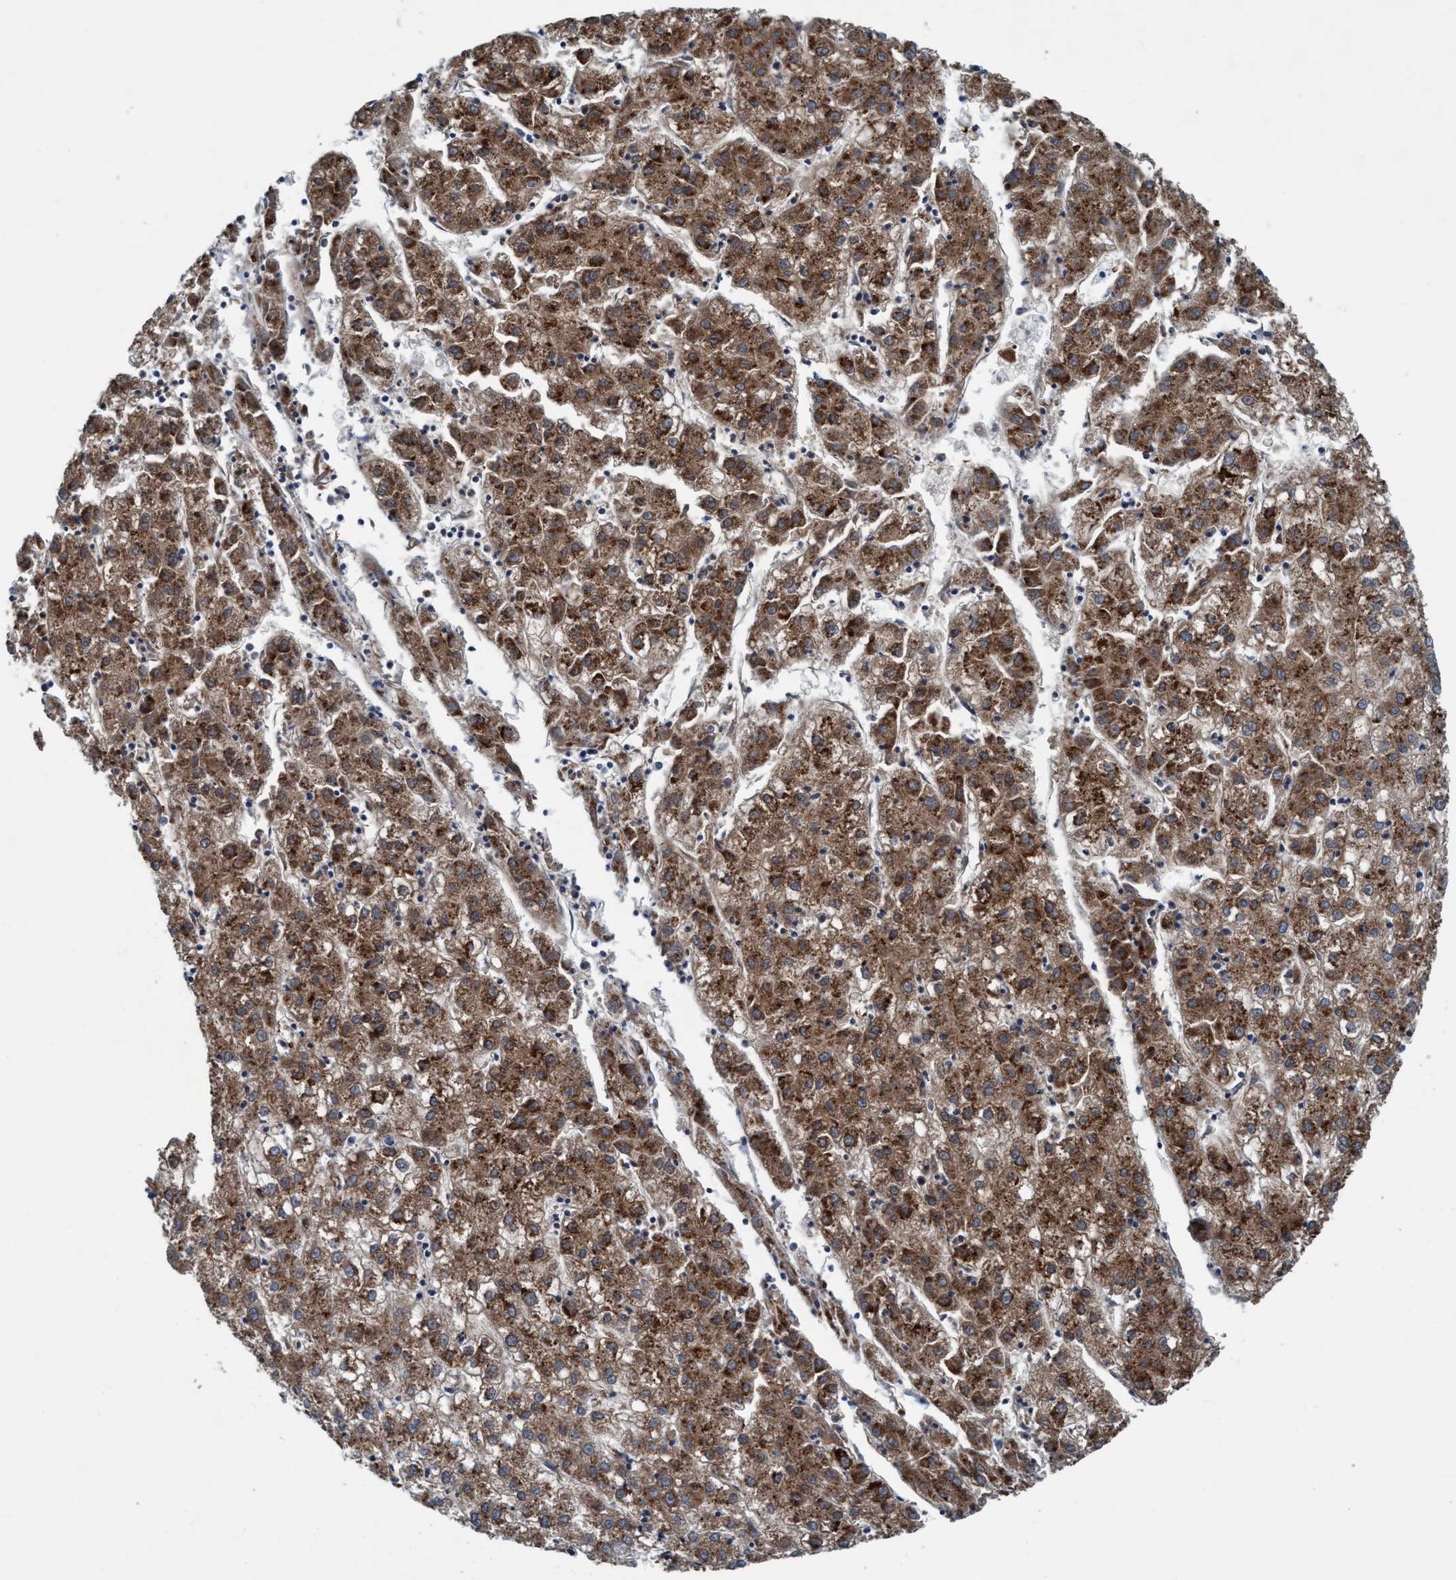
{"staining": {"intensity": "moderate", "quantity": ">75%", "location": "cytoplasmic/membranous"}, "tissue": "liver cancer", "cell_type": "Tumor cells", "image_type": "cancer", "snomed": [{"axis": "morphology", "description": "Carcinoma, Hepatocellular, NOS"}, {"axis": "topography", "description": "Liver"}], "caption": "Brown immunohistochemical staining in human hepatocellular carcinoma (liver) displays moderate cytoplasmic/membranous positivity in about >75% of tumor cells.", "gene": "ENDOG", "patient": {"sex": "male", "age": 72}}